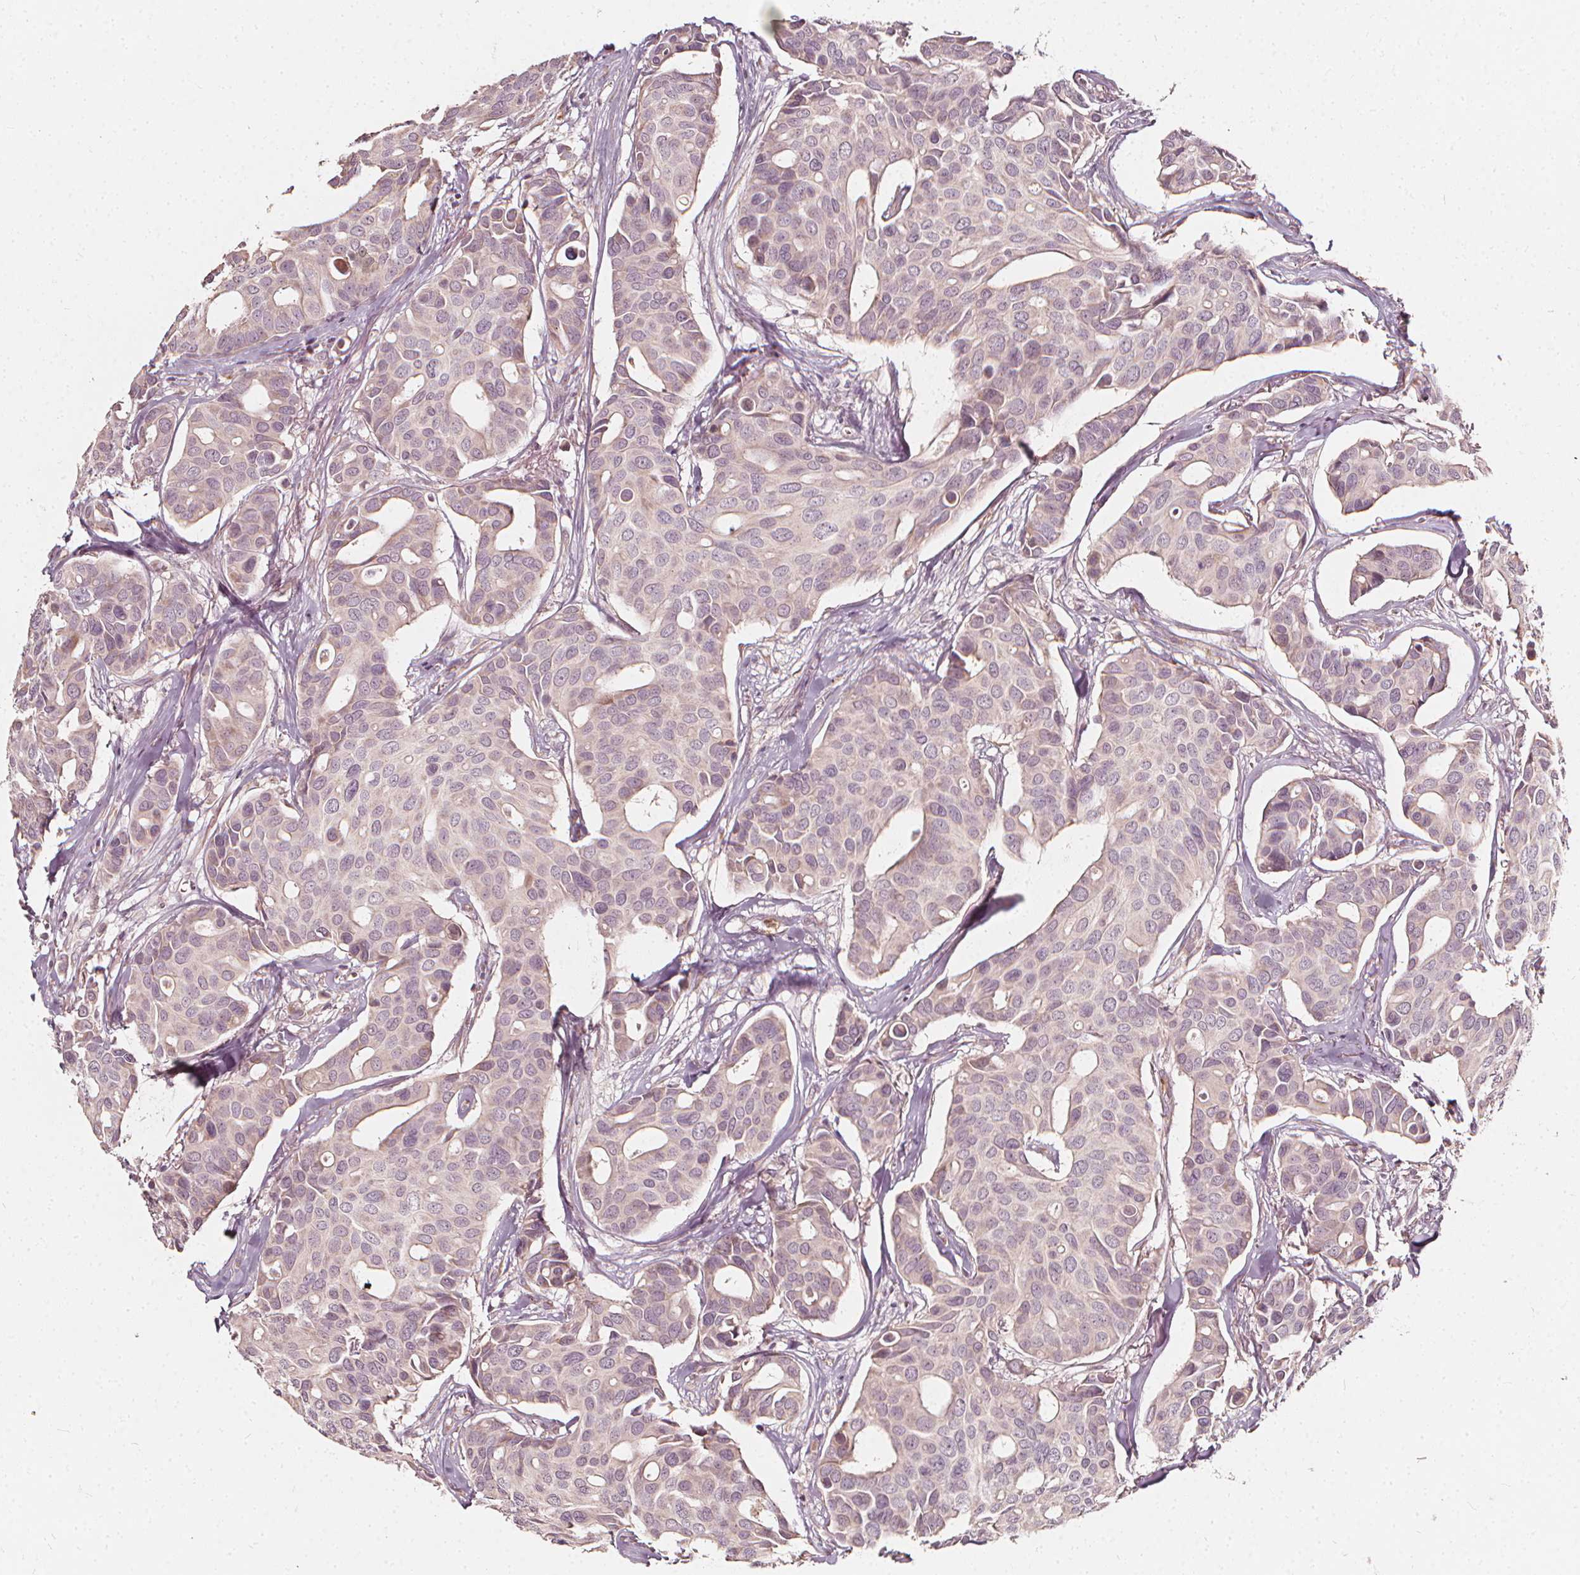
{"staining": {"intensity": "negative", "quantity": "none", "location": "none"}, "tissue": "breast cancer", "cell_type": "Tumor cells", "image_type": "cancer", "snomed": [{"axis": "morphology", "description": "Duct carcinoma"}, {"axis": "topography", "description": "Breast"}], "caption": "This micrograph is of intraductal carcinoma (breast) stained with IHC to label a protein in brown with the nuclei are counter-stained blue. There is no positivity in tumor cells.", "gene": "NPC1L1", "patient": {"sex": "female", "age": 54}}